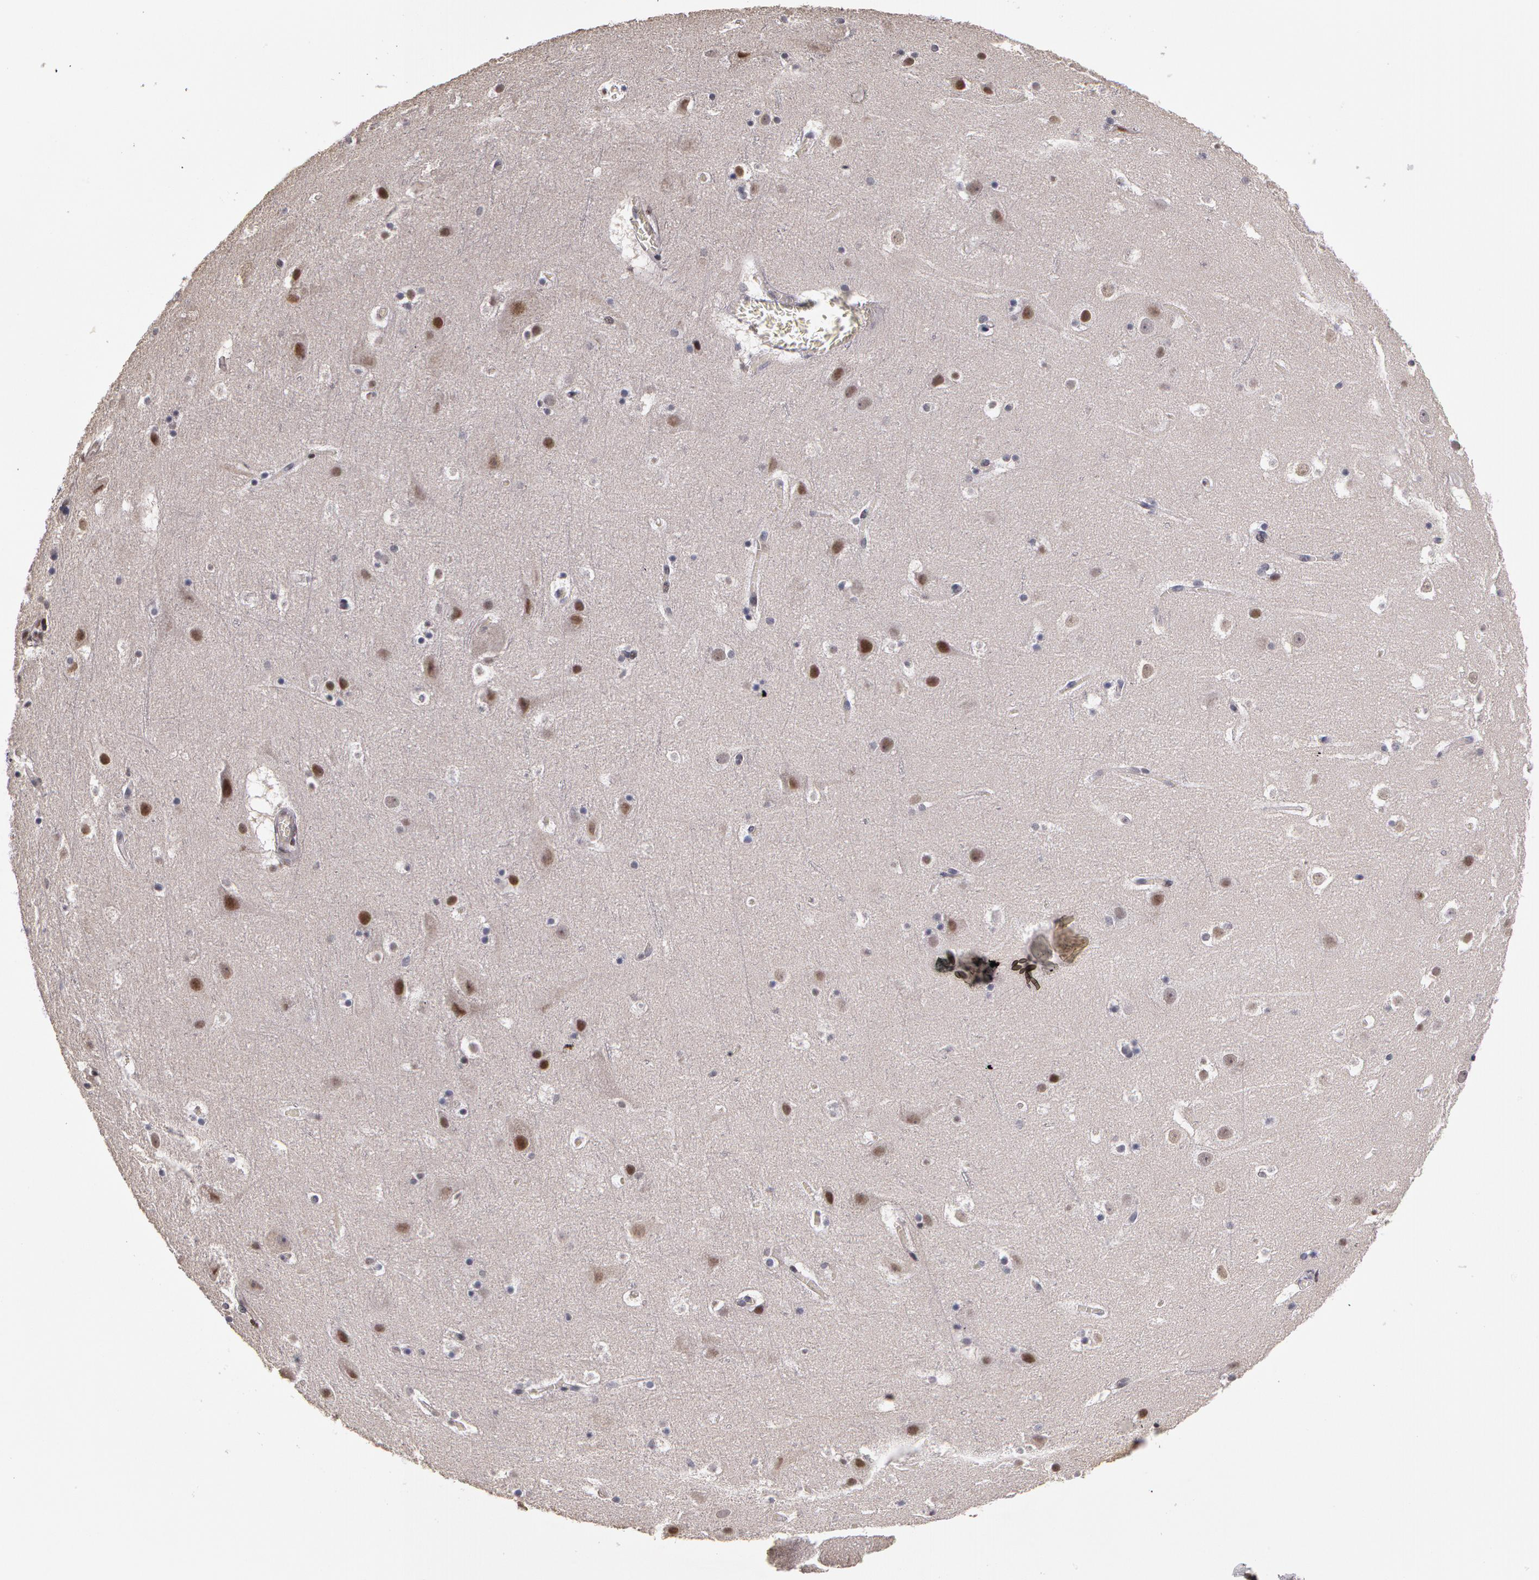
{"staining": {"intensity": "negative", "quantity": "none", "location": "none"}, "tissue": "cerebral cortex", "cell_type": "Endothelial cells", "image_type": "normal", "snomed": [{"axis": "morphology", "description": "Normal tissue, NOS"}, {"axis": "topography", "description": "Cerebral cortex"}], "caption": "This photomicrograph is of benign cerebral cortex stained with IHC to label a protein in brown with the nuclei are counter-stained blue. There is no positivity in endothelial cells.", "gene": "PRICKLE1", "patient": {"sex": "male", "age": 45}}